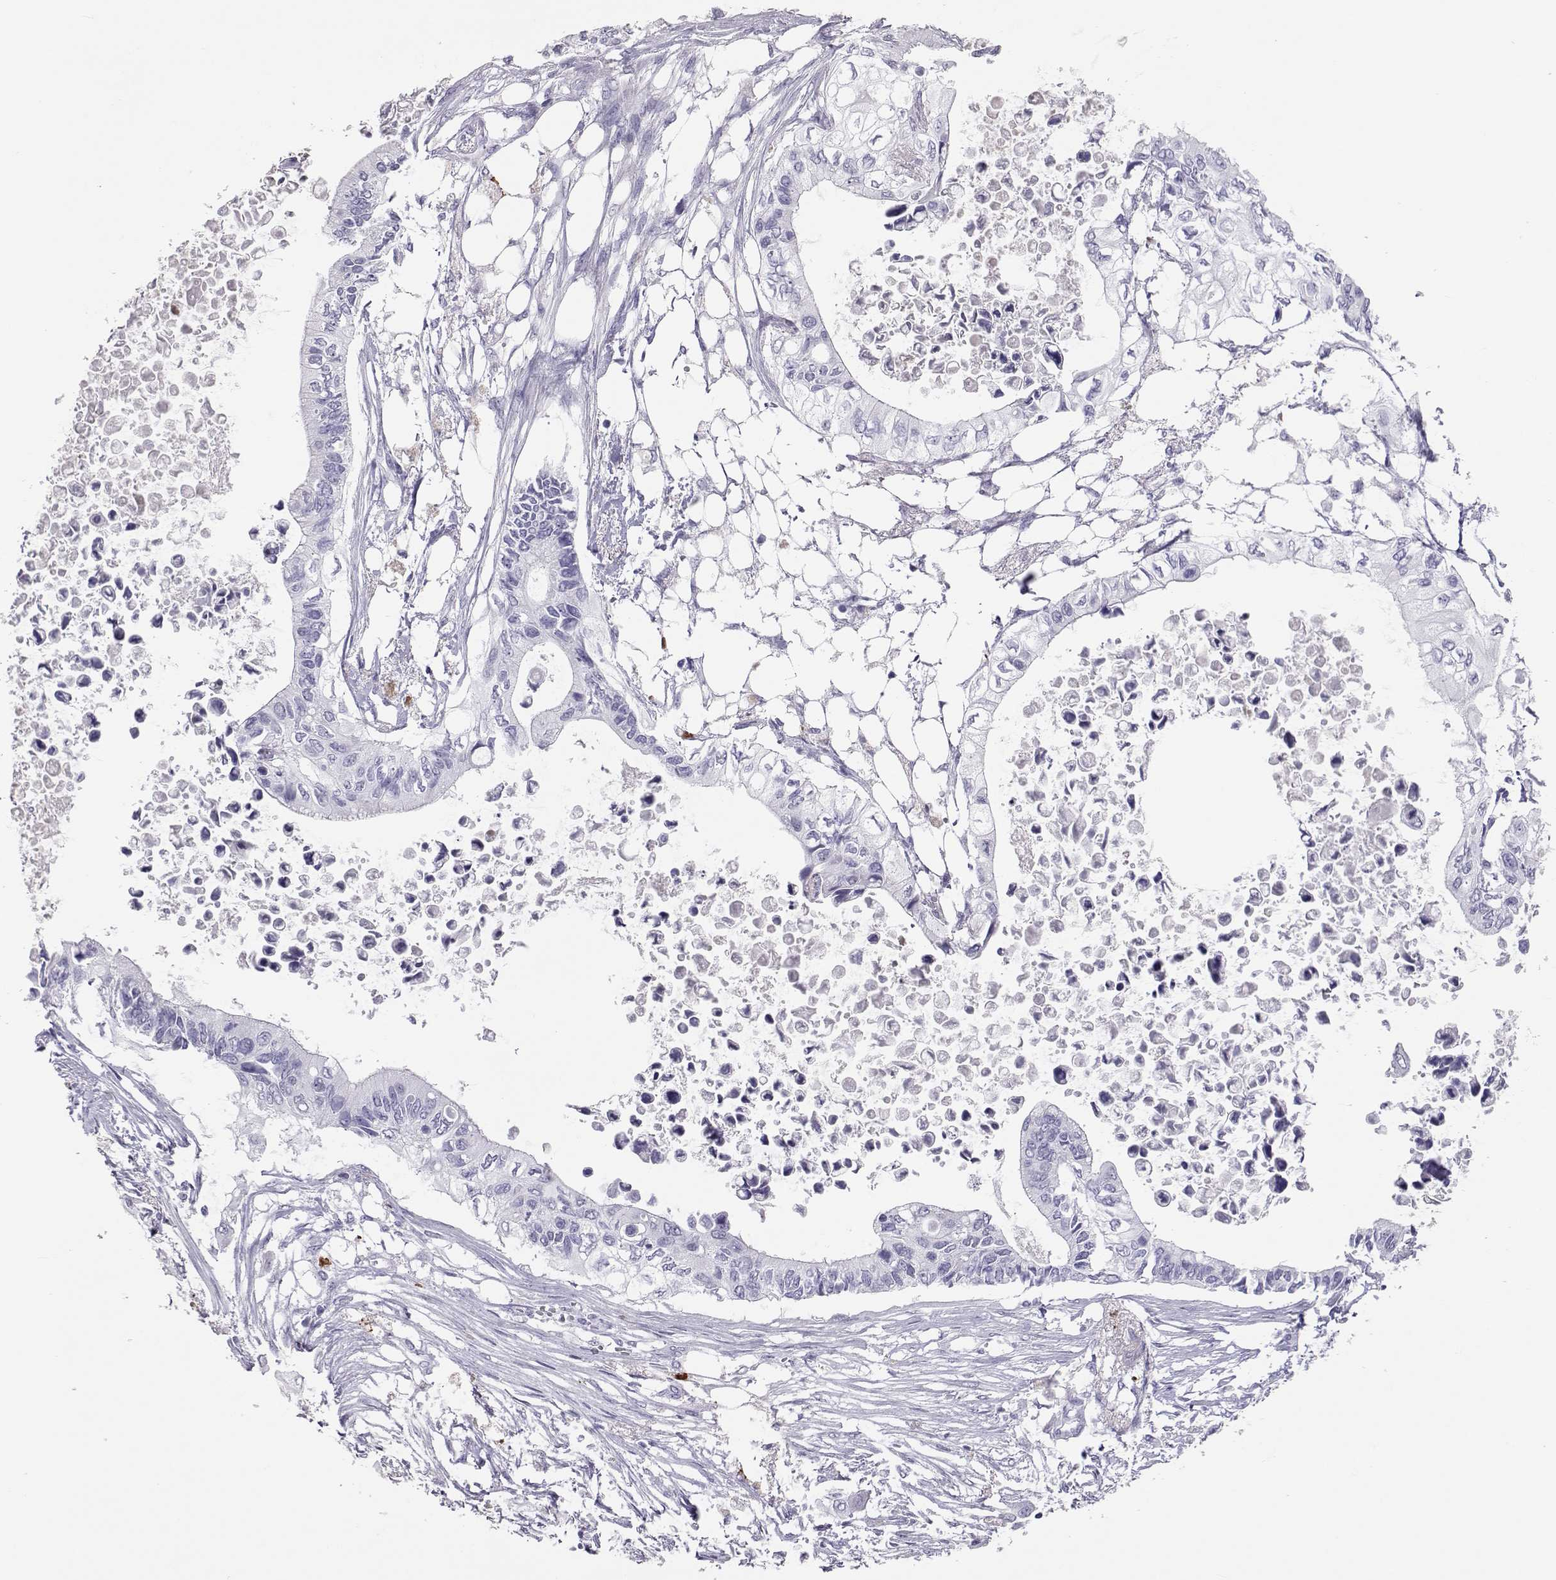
{"staining": {"intensity": "negative", "quantity": "none", "location": "none"}, "tissue": "pancreatic cancer", "cell_type": "Tumor cells", "image_type": "cancer", "snomed": [{"axis": "morphology", "description": "Adenocarcinoma, NOS"}, {"axis": "topography", "description": "Pancreas"}], "caption": "Adenocarcinoma (pancreatic) stained for a protein using IHC shows no positivity tumor cells.", "gene": "PMCH", "patient": {"sex": "female", "age": 63}}